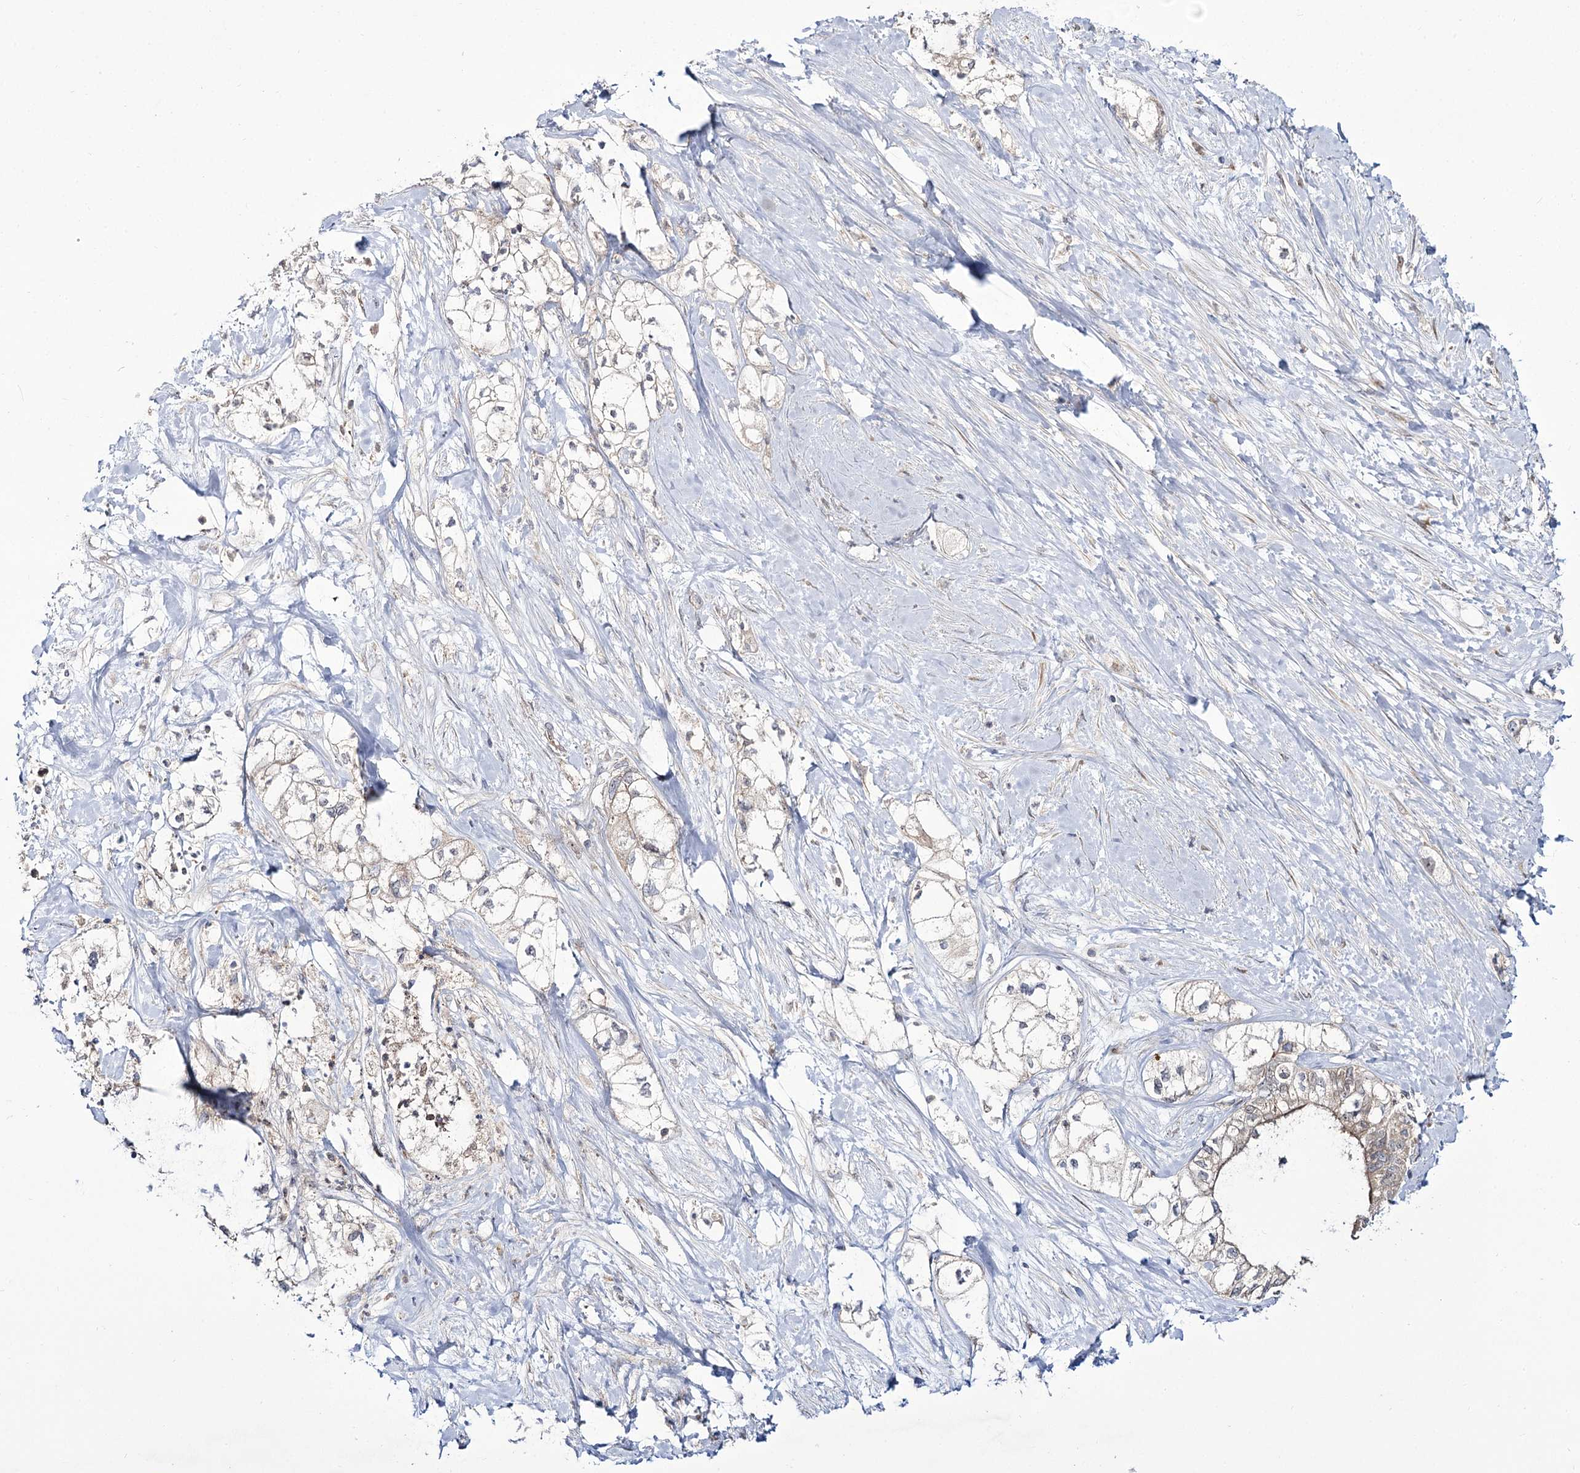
{"staining": {"intensity": "weak", "quantity": "25%-75%", "location": "cytoplasmic/membranous"}, "tissue": "pancreatic cancer", "cell_type": "Tumor cells", "image_type": "cancer", "snomed": [{"axis": "morphology", "description": "Adenocarcinoma, NOS"}, {"axis": "topography", "description": "Pancreas"}], "caption": "Immunohistochemical staining of adenocarcinoma (pancreatic) exhibits weak cytoplasmic/membranous protein expression in approximately 25%-75% of tumor cells. Immunohistochemistry (ihc) stains the protein in brown and the nuclei are stained blue.", "gene": "C11orf80", "patient": {"sex": "male", "age": 70}}